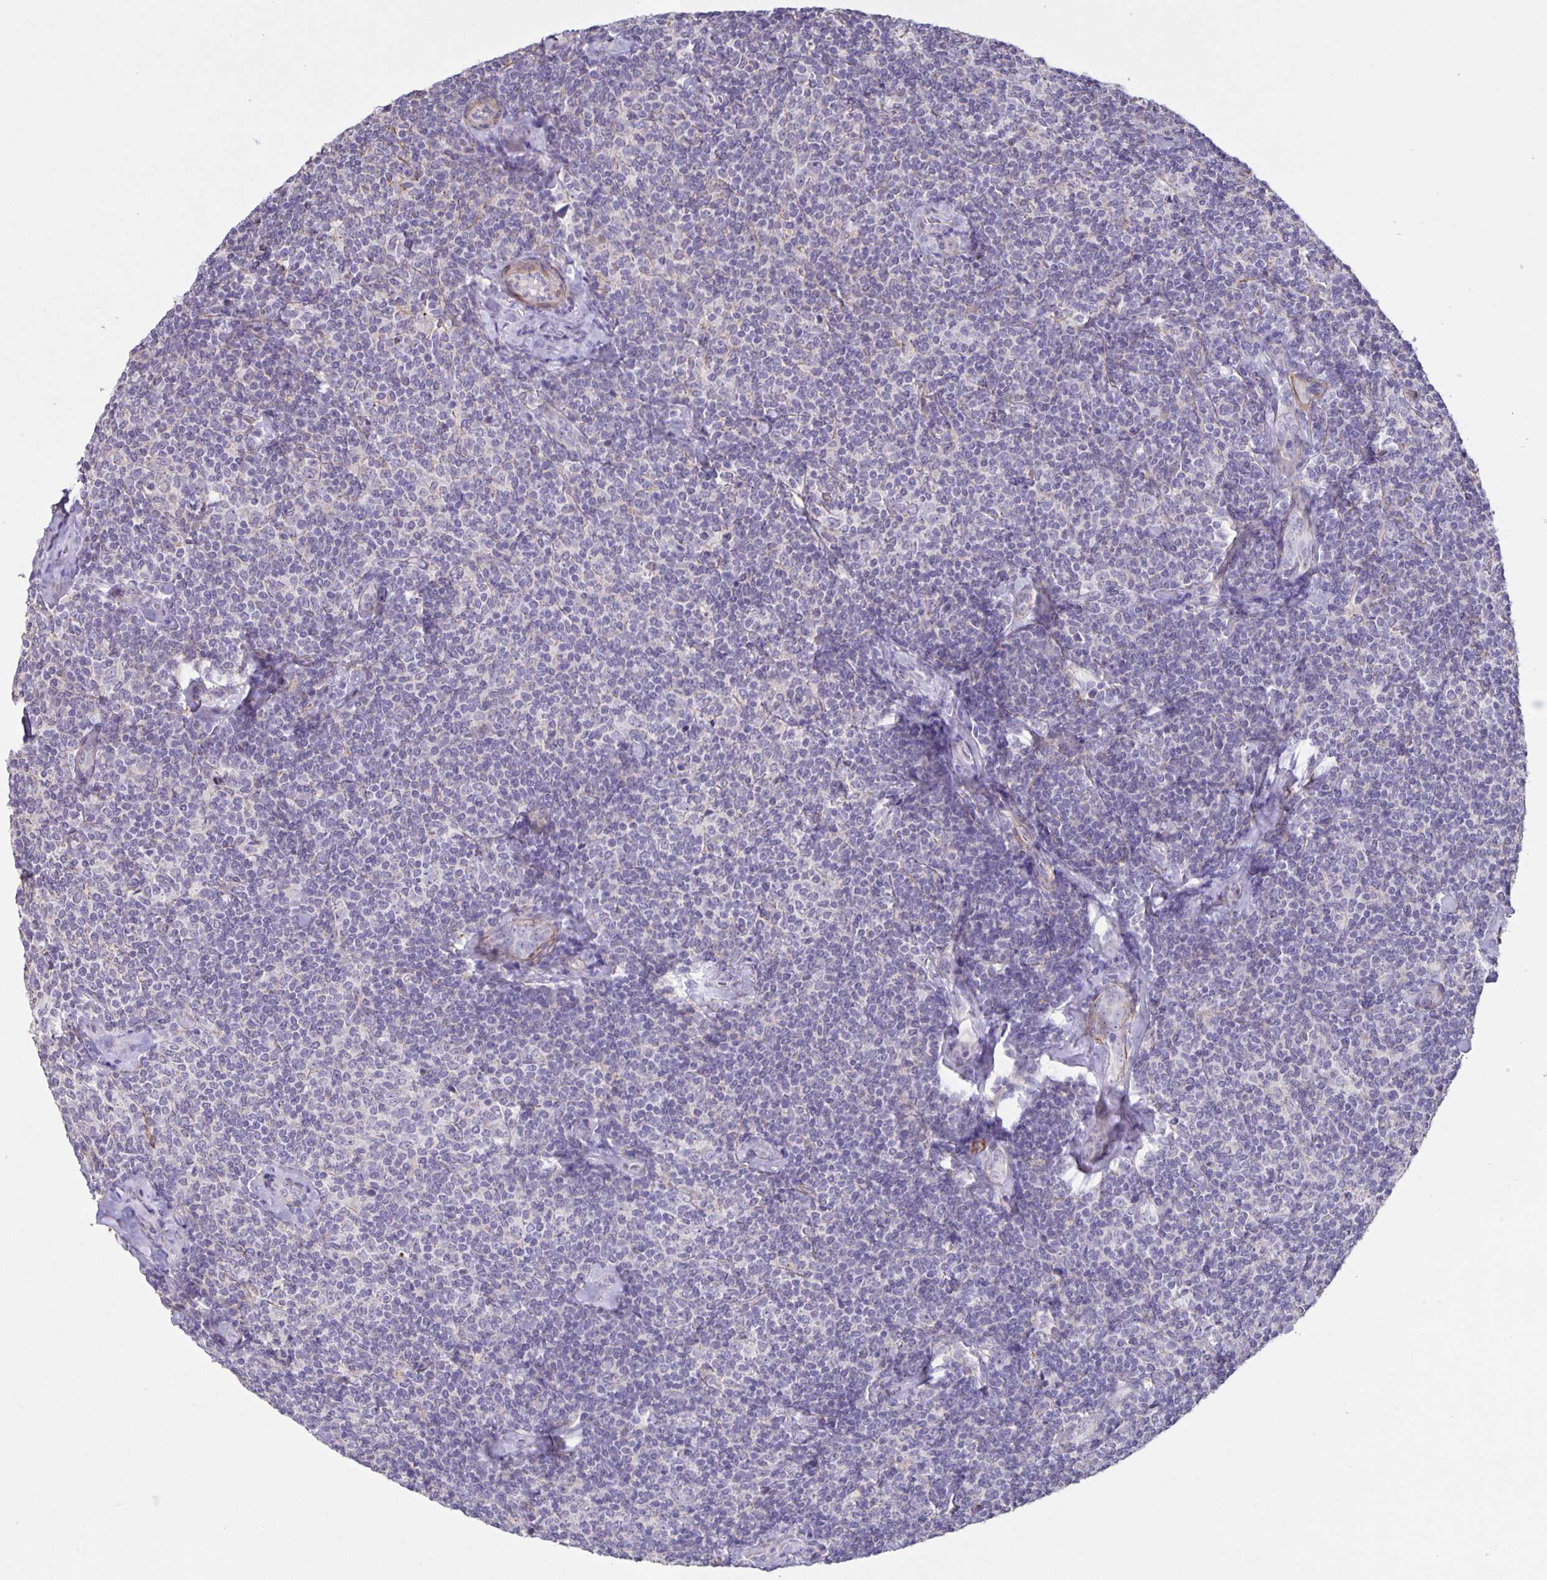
{"staining": {"intensity": "negative", "quantity": "none", "location": "none"}, "tissue": "lymphoma", "cell_type": "Tumor cells", "image_type": "cancer", "snomed": [{"axis": "morphology", "description": "Malignant lymphoma, non-Hodgkin's type, Low grade"}, {"axis": "topography", "description": "Lymph node"}], "caption": "Tumor cells are negative for brown protein staining in low-grade malignant lymphoma, non-Hodgkin's type.", "gene": "SRCIN1", "patient": {"sex": "female", "age": 56}}